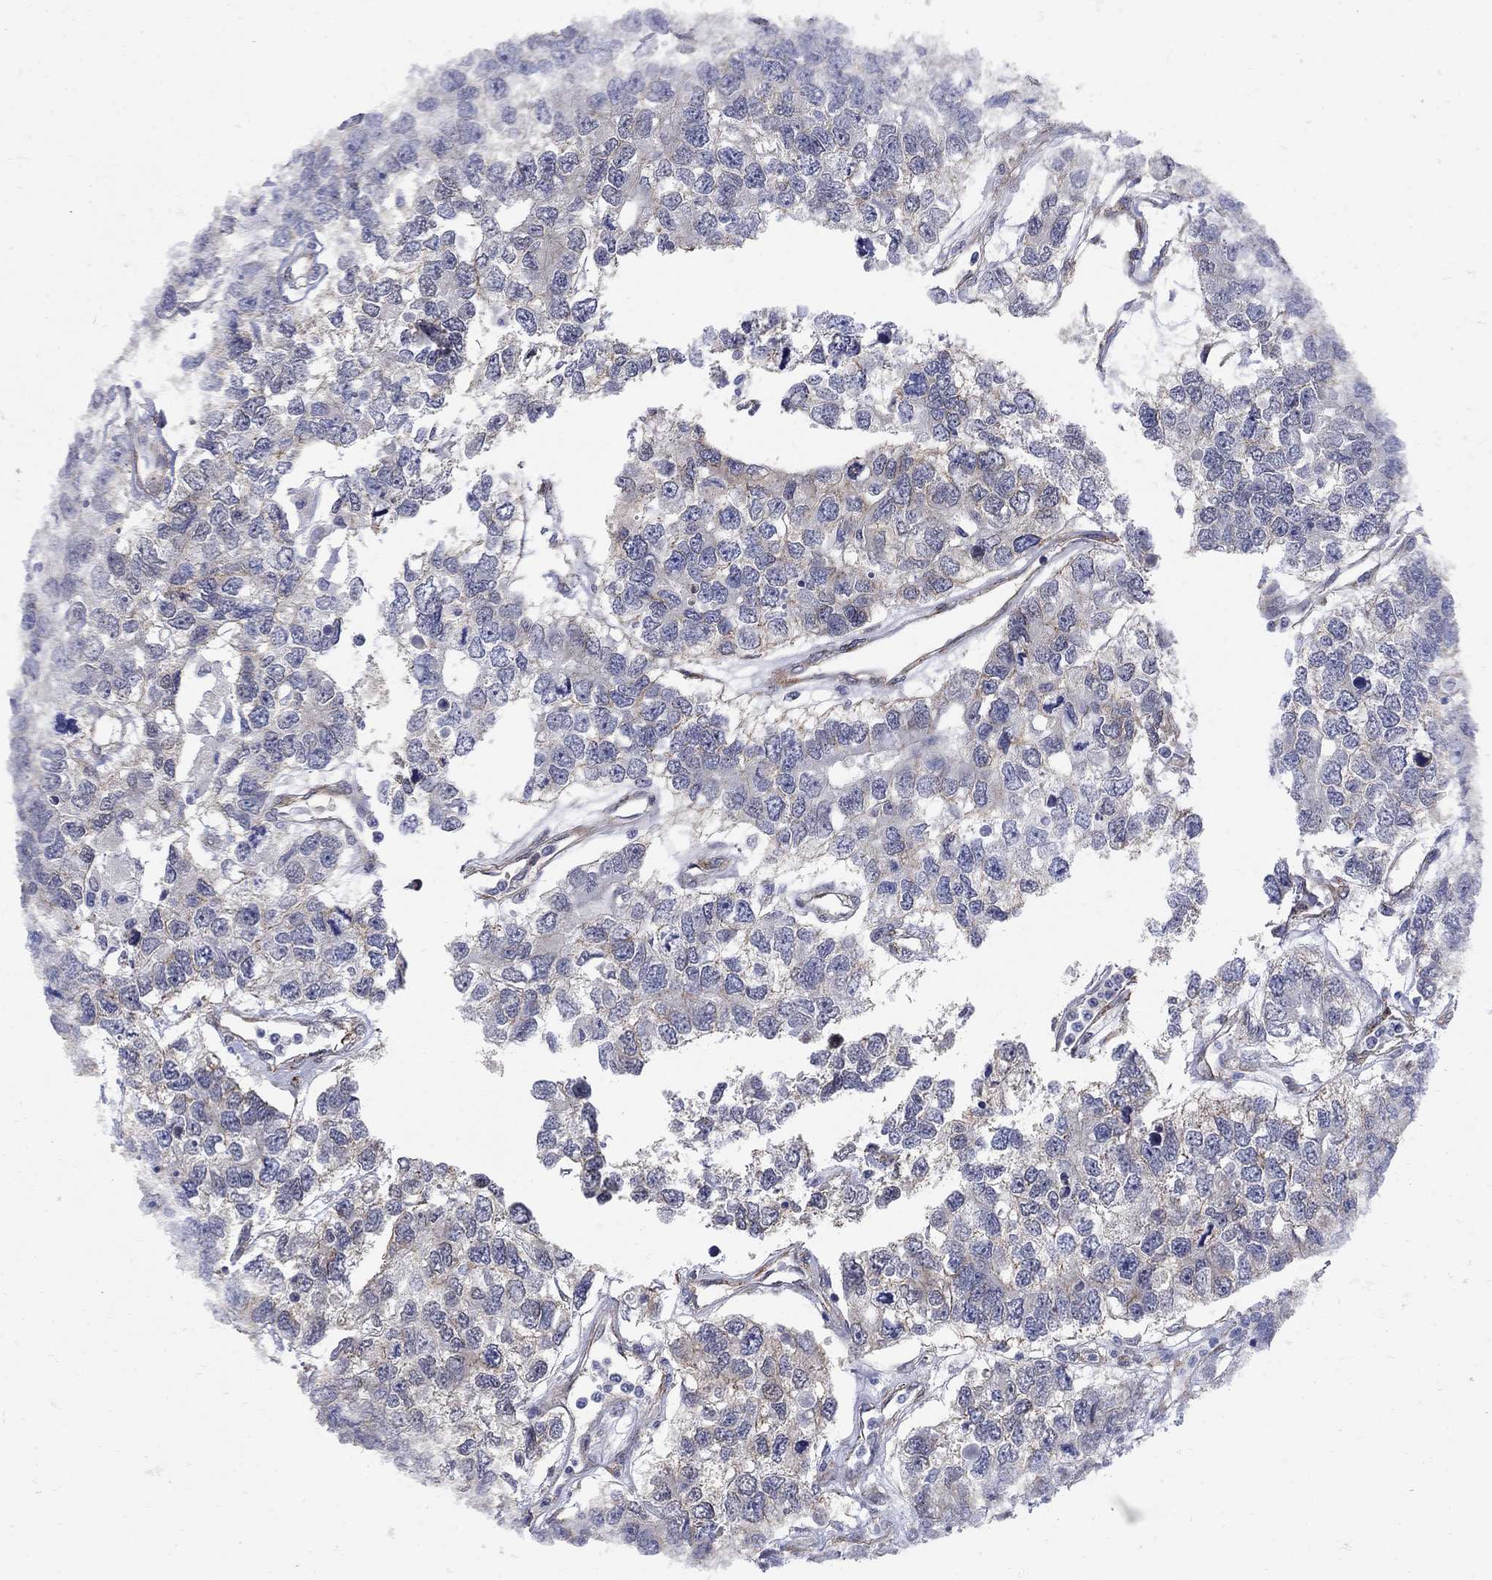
{"staining": {"intensity": "negative", "quantity": "none", "location": "none"}, "tissue": "testis cancer", "cell_type": "Tumor cells", "image_type": "cancer", "snomed": [{"axis": "morphology", "description": "Seminoma, NOS"}, {"axis": "topography", "description": "Testis"}], "caption": "A micrograph of seminoma (testis) stained for a protein exhibits no brown staining in tumor cells.", "gene": "SEPTIN8", "patient": {"sex": "male", "age": 52}}